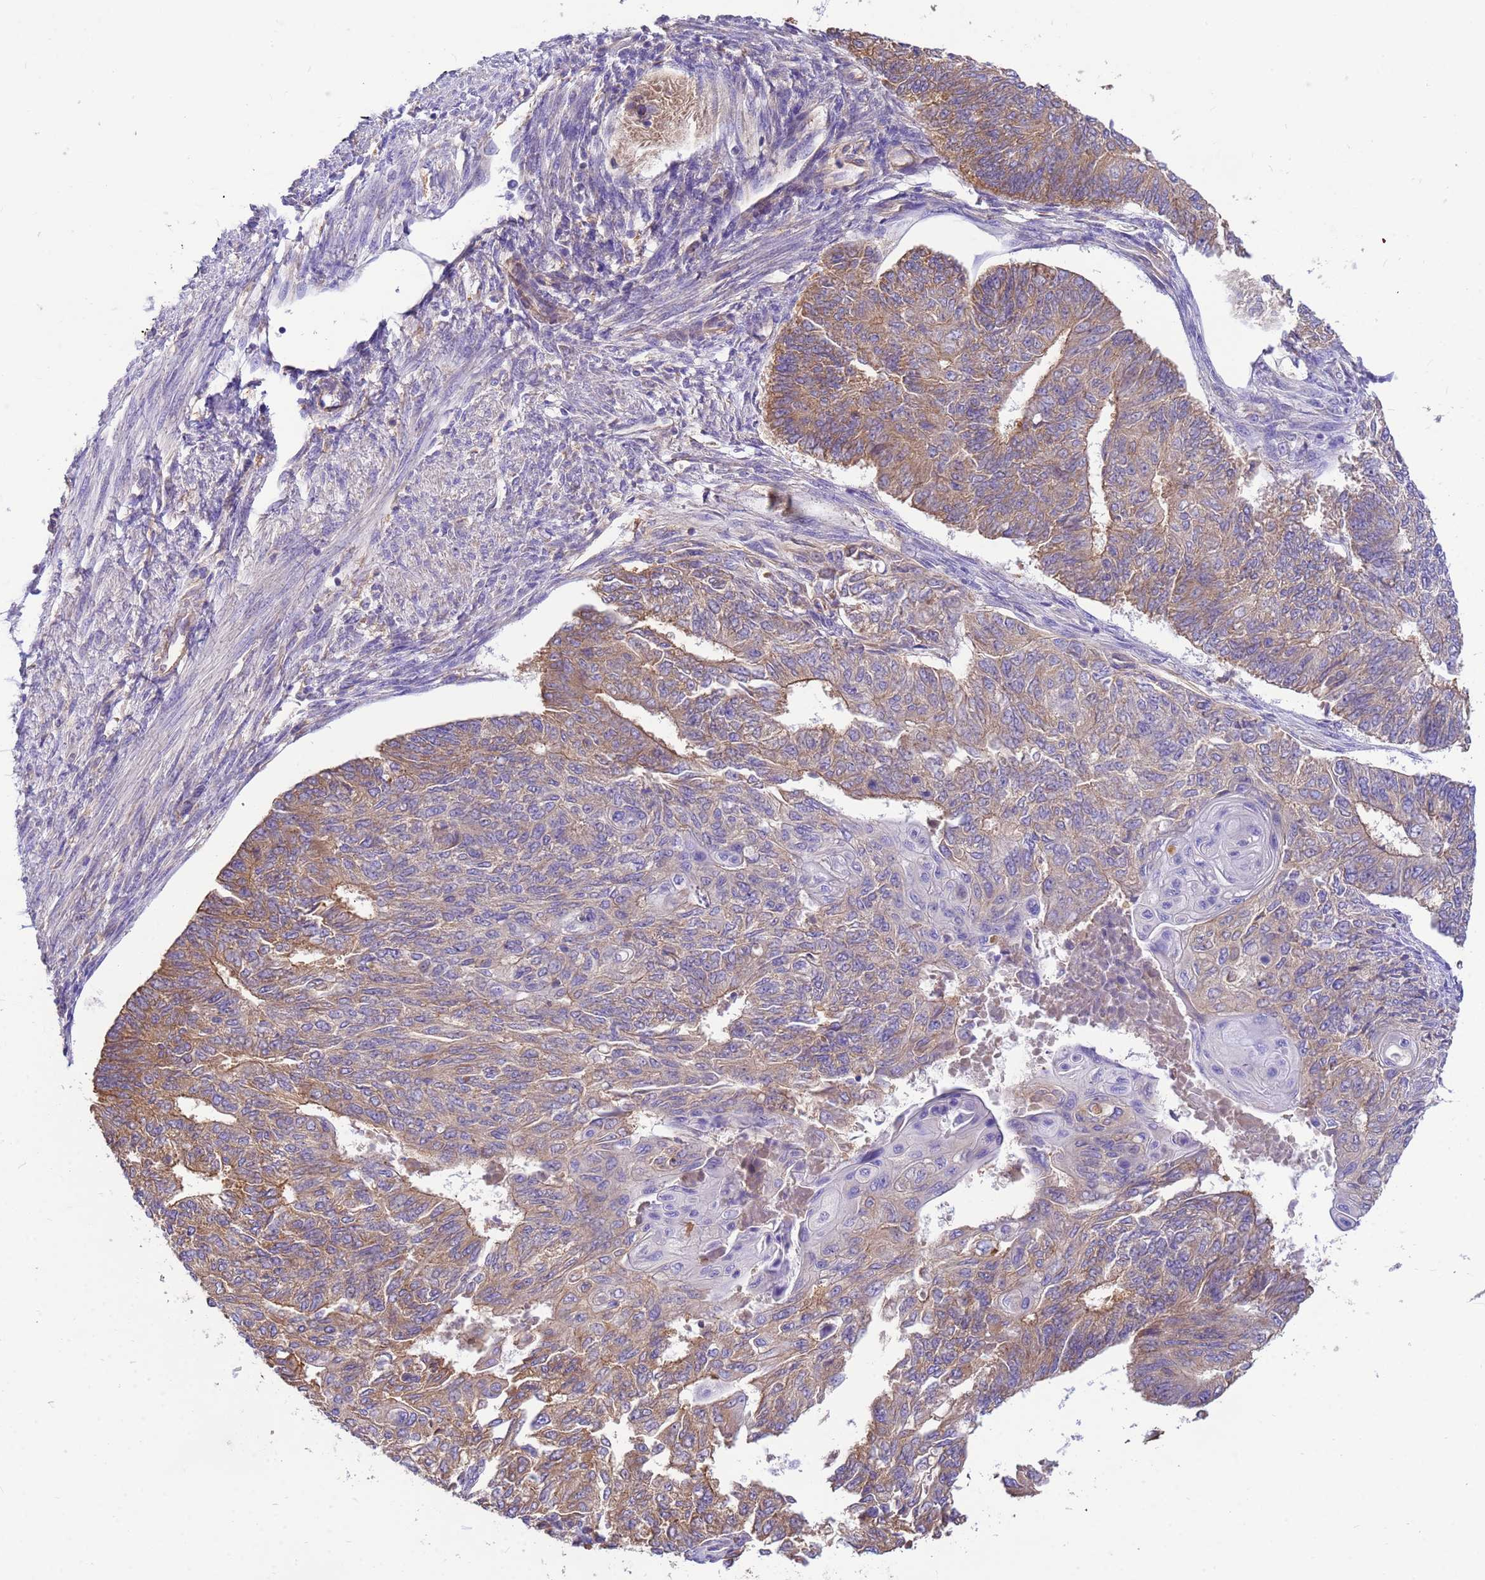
{"staining": {"intensity": "moderate", "quantity": "25%-75%", "location": "cytoplasmic/membranous"}, "tissue": "endometrial cancer", "cell_type": "Tumor cells", "image_type": "cancer", "snomed": [{"axis": "morphology", "description": "Adenocarcinoma, NOS"}, {"axis": "topography", "description": "Endometrium"}], "caption": "Endometrial adenocarcinoma tissue demonstrates moderate cytoplasmic/membranous positivity in about 25%-75% of tumor cells, visualized by immunohistochemistry. (DAB IHC with brightfield microscopy, high magnification).", "gene": "TUBB1", "patient": {"sex": "female", "age": 32}}